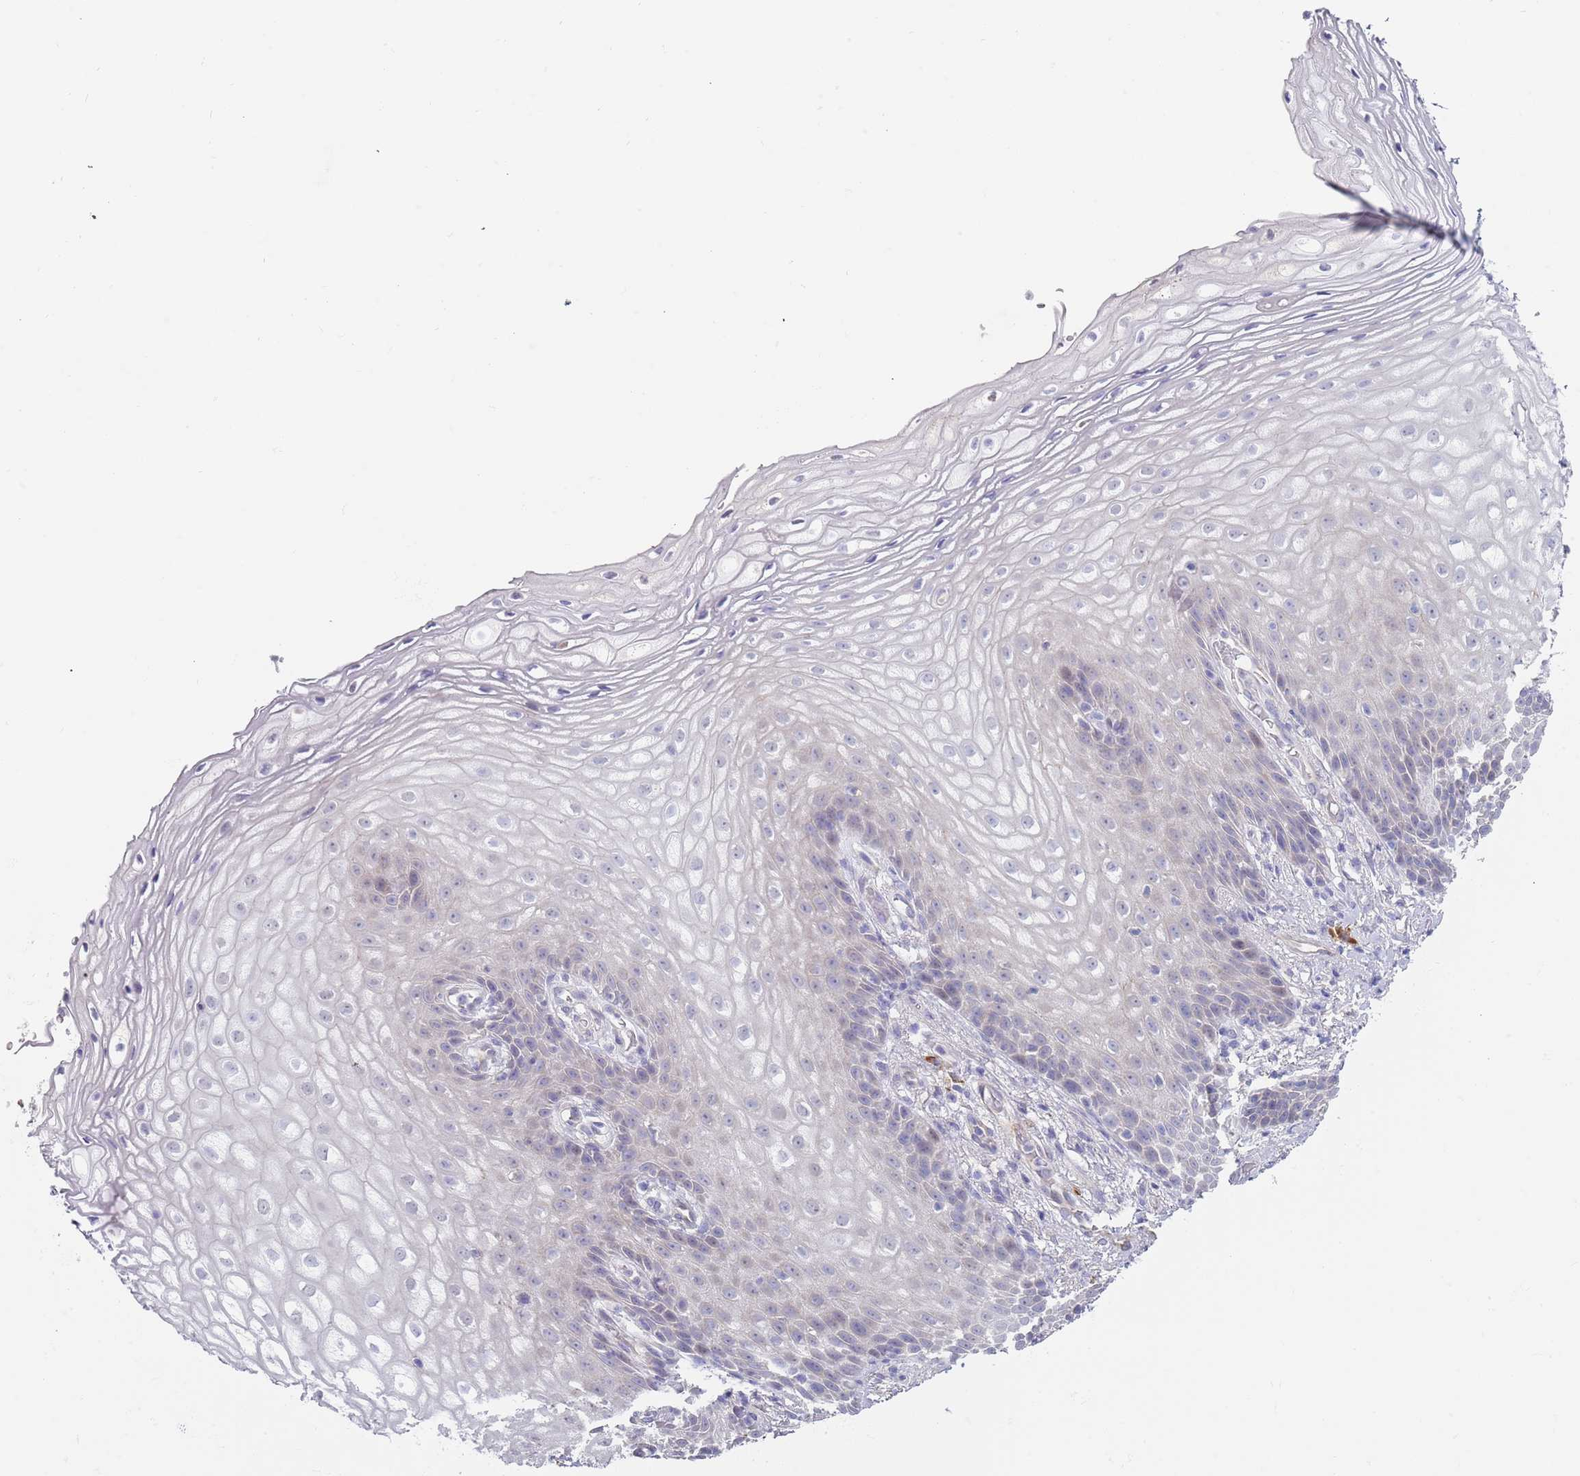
{"staining": {"intensity": "negative", "quantity": "none", "location": "none"}, "tissue": "vagina", "cell_type": "Squamous epithelial cells", "image_type": "normal", "snomed": [{"axis": "morphology", "description": "Normal tissue, NOS"}, {"axis": "topography", "description": "Vagina"}], "caption": "High power microscopy histopathology image of an immunohistochemistry (IHC) histopathology image of normal vagina, revealing no significant positivity in squamous epithelial cells.", "gene": "TNRC6C", "patient": {"sex": "female", "age": 60}}